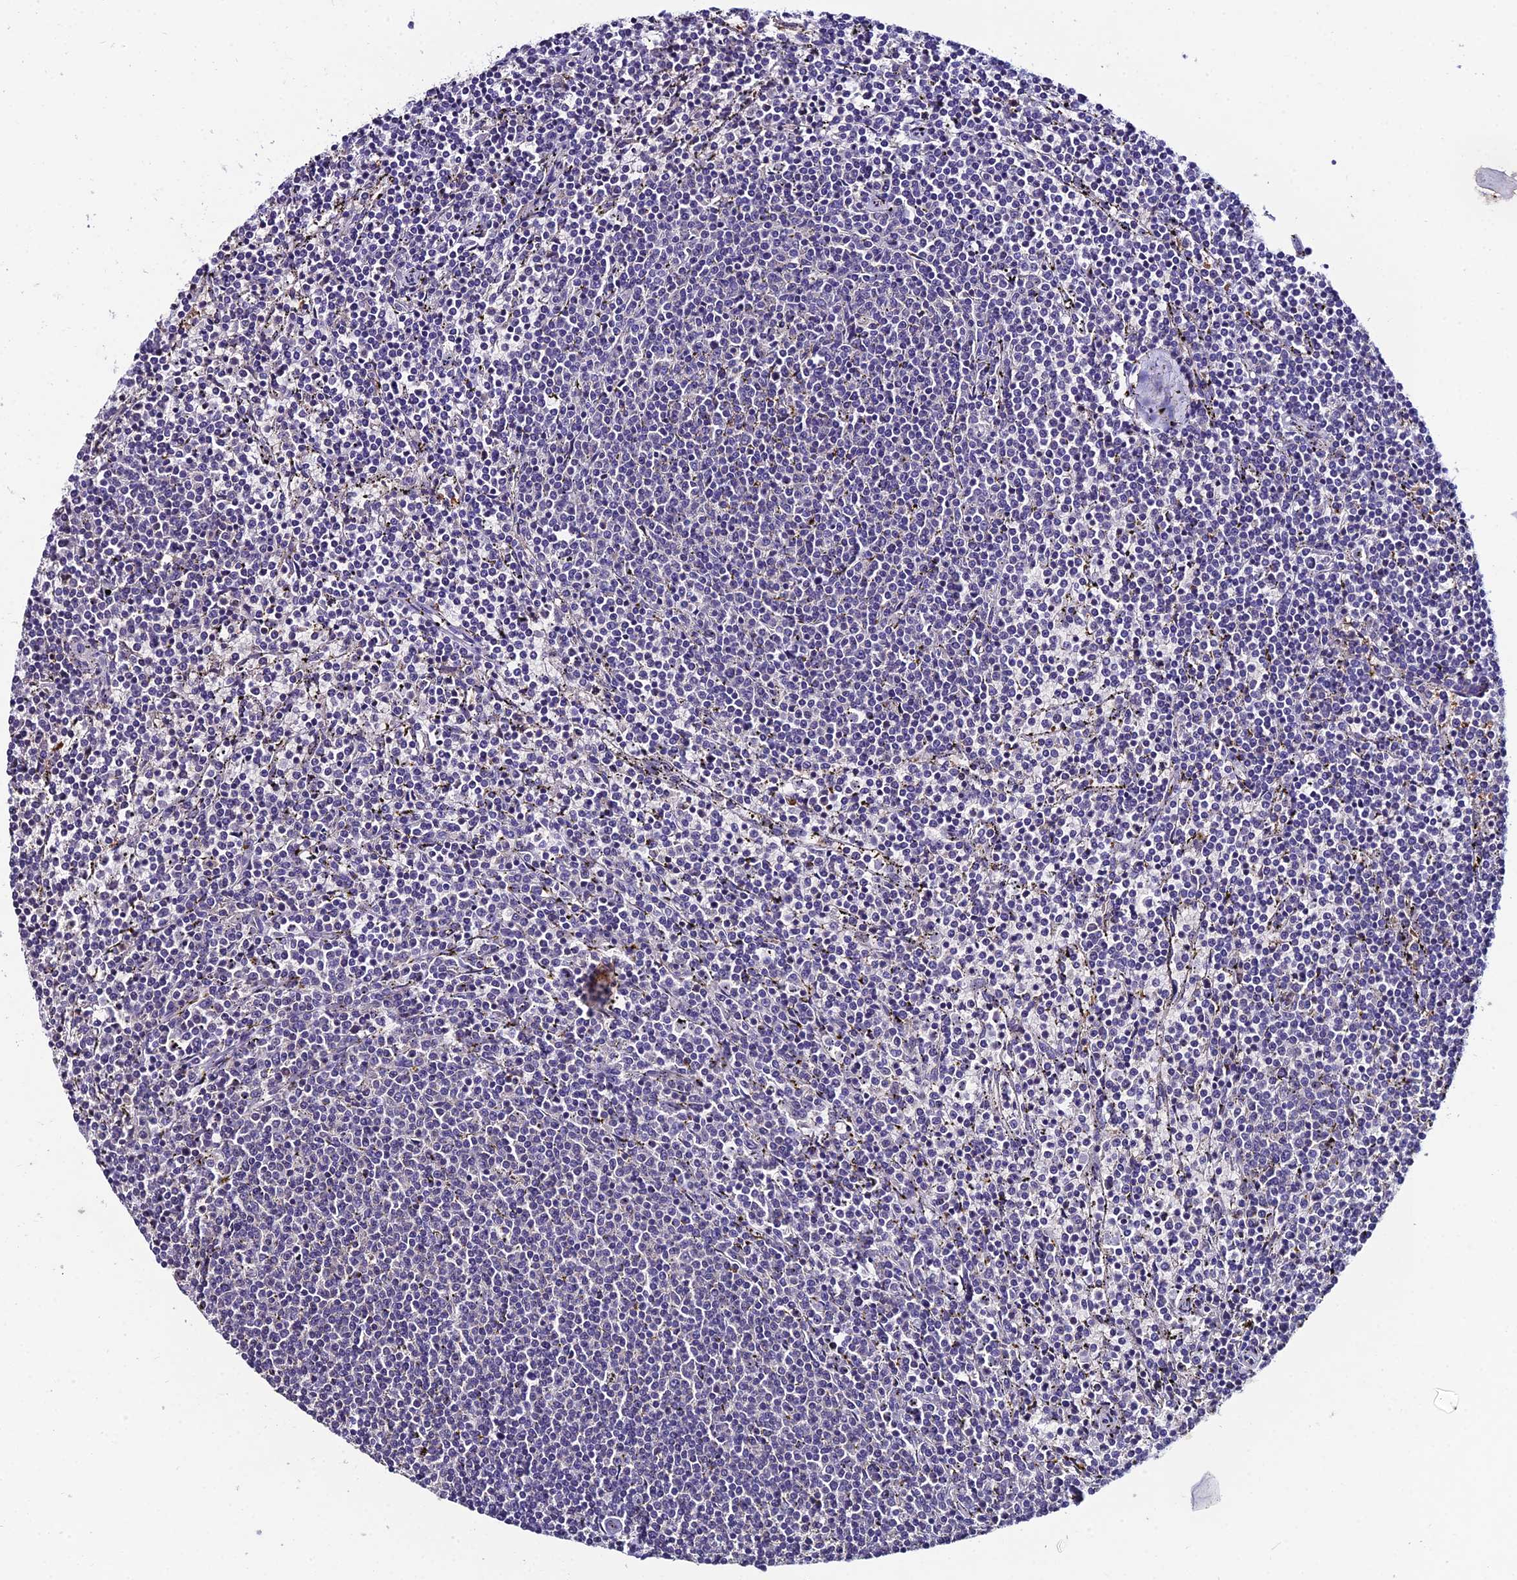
{"staining": {"intensity": "negative", "quantity": "none", "location": "none"}, "tissue": "lymphoma", "cell_type": "Tumor cells", "image_type": "cancer", "snomed": [{"axis": "morphology", "description": "Malignant lymphoma, non-Hodgkin's type, Low grade"}, {"axis": "topography", "description": "Spleen"}], "caption": "Immunohistochemistry (IHC) of human lymphoma demonstrates no expression in tumor cells.", "gene": "LGALS7", "patient": {"sex": "female", "age": 50}}